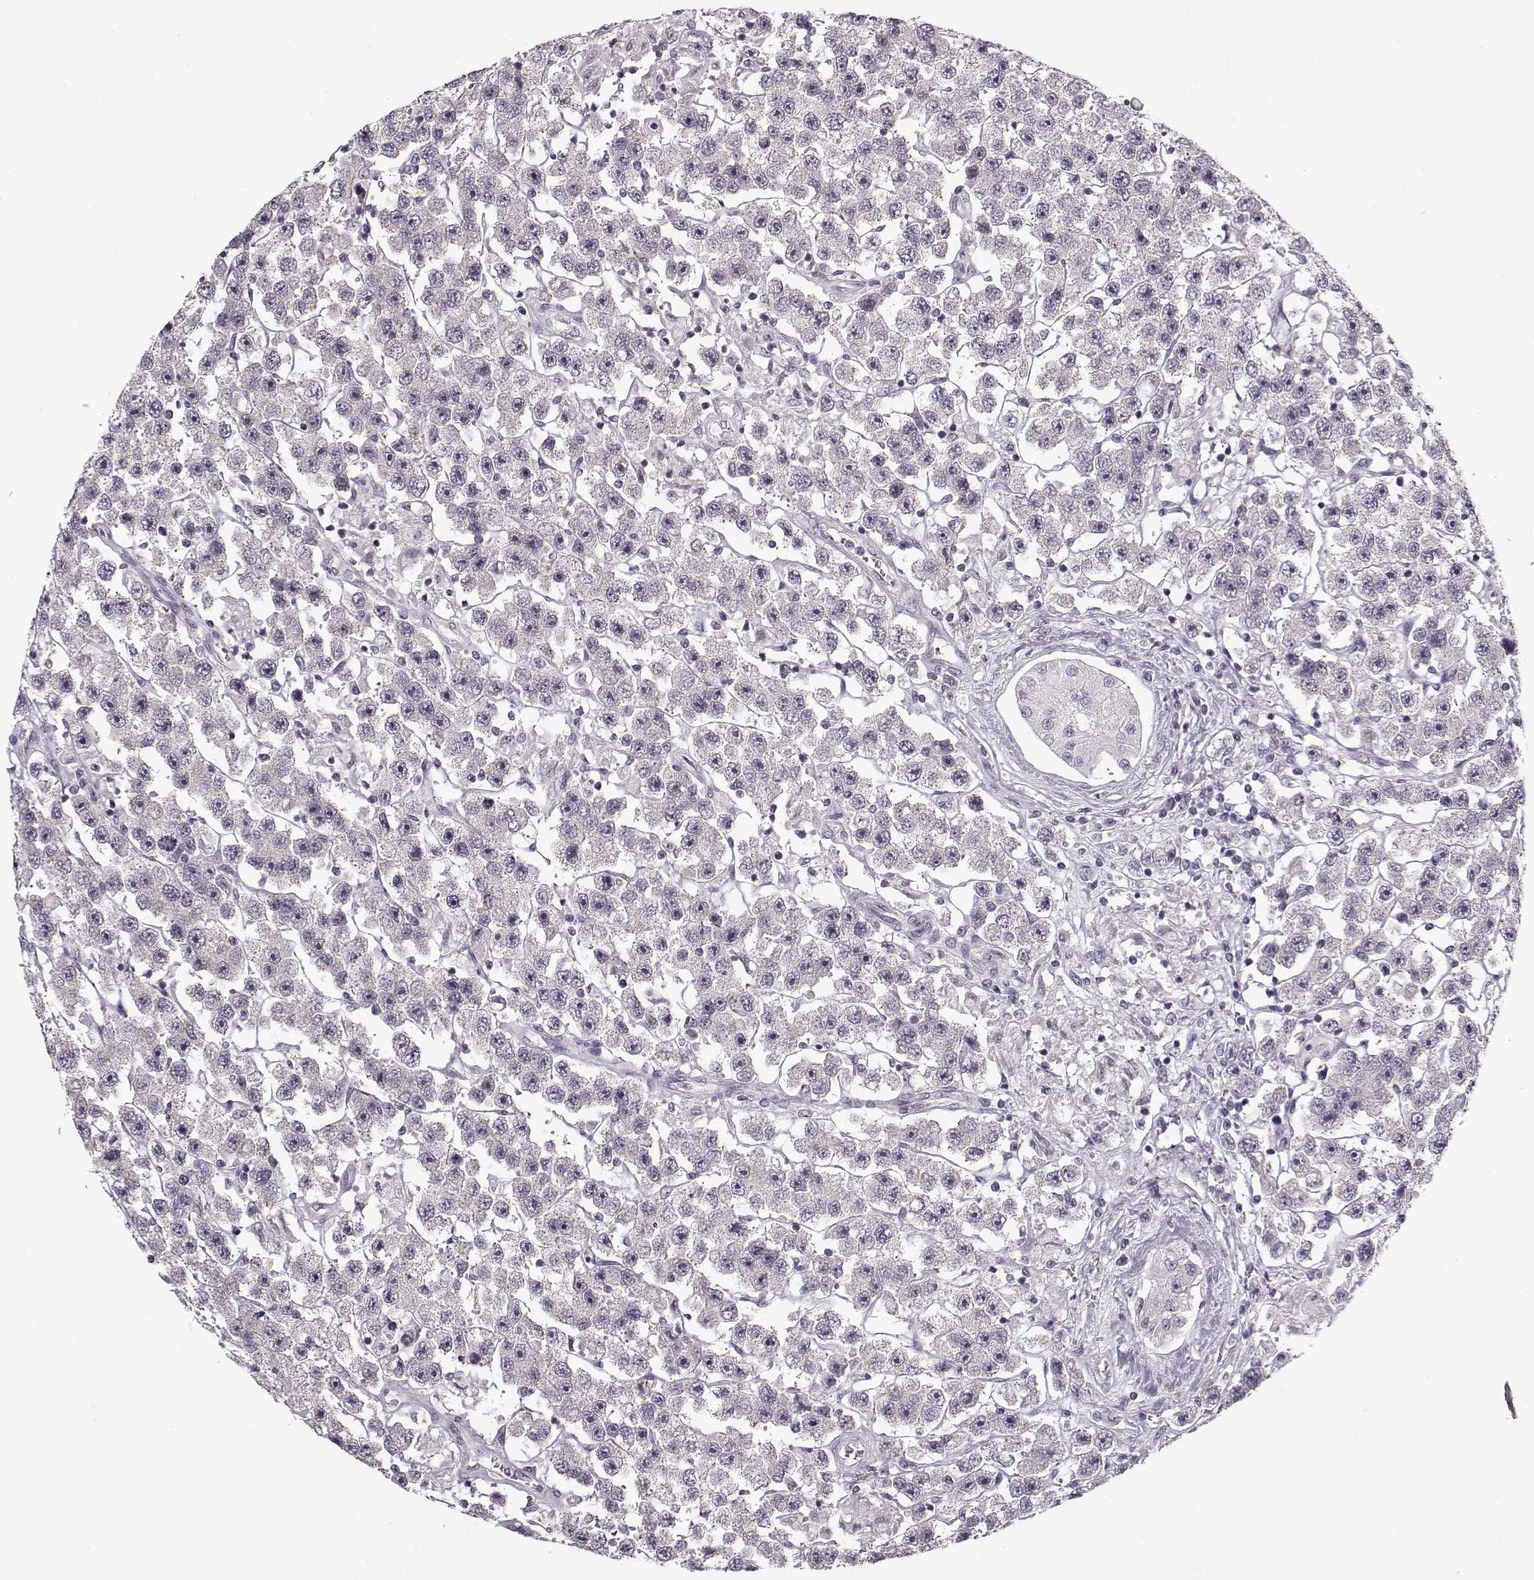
{"staining": {"intensity": "negative", "quantity": "none", "location": "none"}, "tissue": "testis cancer", "cell_type": "Tumor cells", "image_type": "cancer", "snomed": [{"axis": "morphology", "description": "Seminoma, NOS"}, {"axis": "topography", "description": "Testis"}], "caption": "Seminoma (testis) was stained to show a protein in brown. There is no significant positivity in tumor cells.", "gene": "PNMT", "patient": {"sex": "male", "age": 45}}